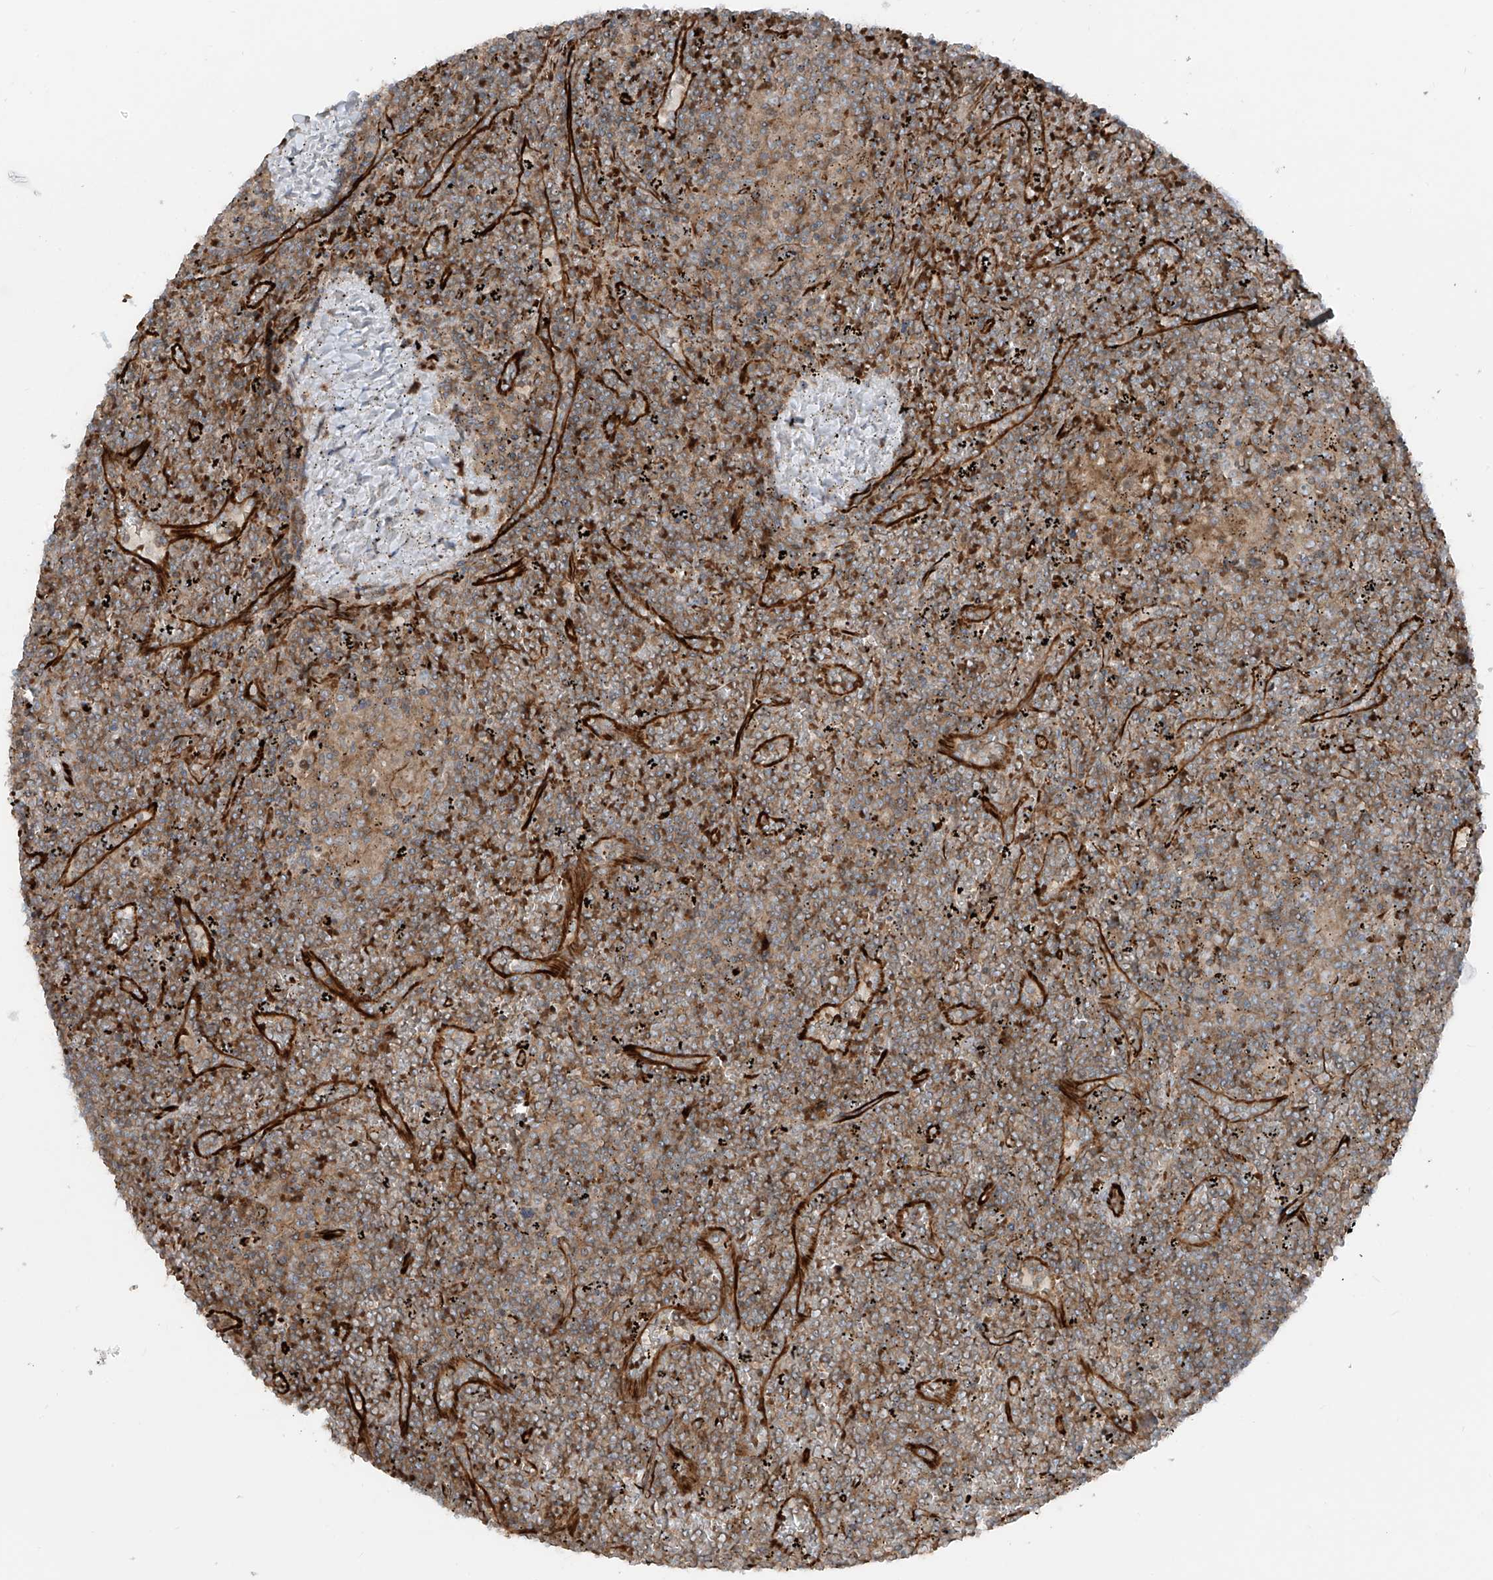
{"staining": {"intensity": "moderate", "quantity": "25%-75%", "location": "cytoplasmic/membranous"}, "tissue": "lymphoma", "cell_type": "Tumor cells", "image_type": "cancer", "snomed": [{"axis": "morphology", "description": "Malignant lymphoma, non-Hodgkin's type, Low grade"}, {"axis": "topography", "description": "Spleen"}], "caption": "The photomicrograph demonstrates immunohistochemical staining of malignant lymphoma, non-Hodgkin's type (low-grade). There is moderate cytoplasmic/membranous staining is present in approximately 25%-75% of tumor cells.", "gene": "ERLEC1", "patient": {"sex": "female", "age": 19}}